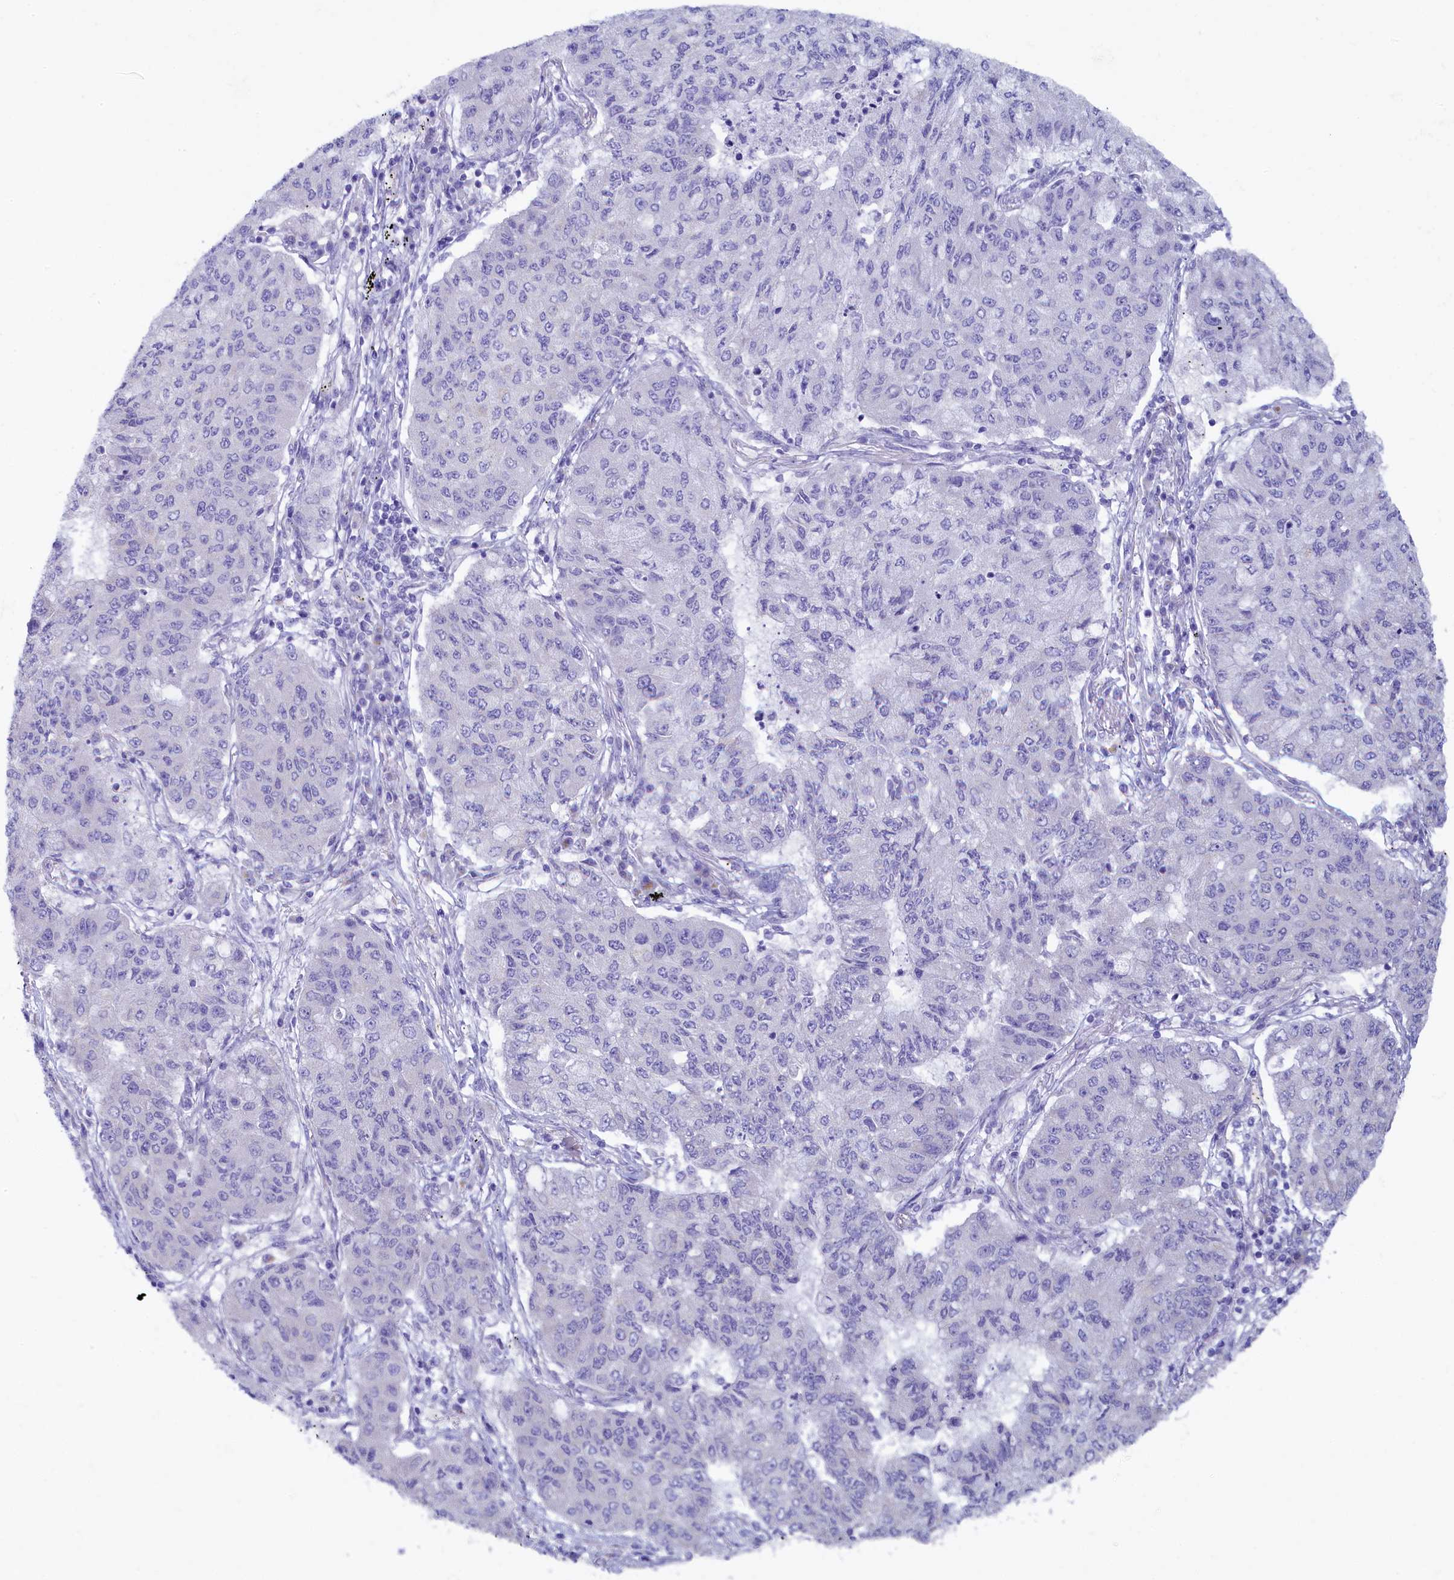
{"staining": {"intensity": "negative", "quantity": "none", "location": "none"}, "tissue": "lung cancer", "cell_type": "Tumor cells", "image_type": "cancer", "snomed": [{"axis": "morphology", "description": "Squamous cell carcinoma, NOS"}, {"axis": "topography", "description": "Lung"}], "caption": "An immunohistochemistry image of lung cancer (squamous cell carcinoma) is shown. There is no staining in tumor cells of lung cancer (squamous cell carcinoma).", "gene": "SKA3", "patient": {"sex": "male", "age": 74}}